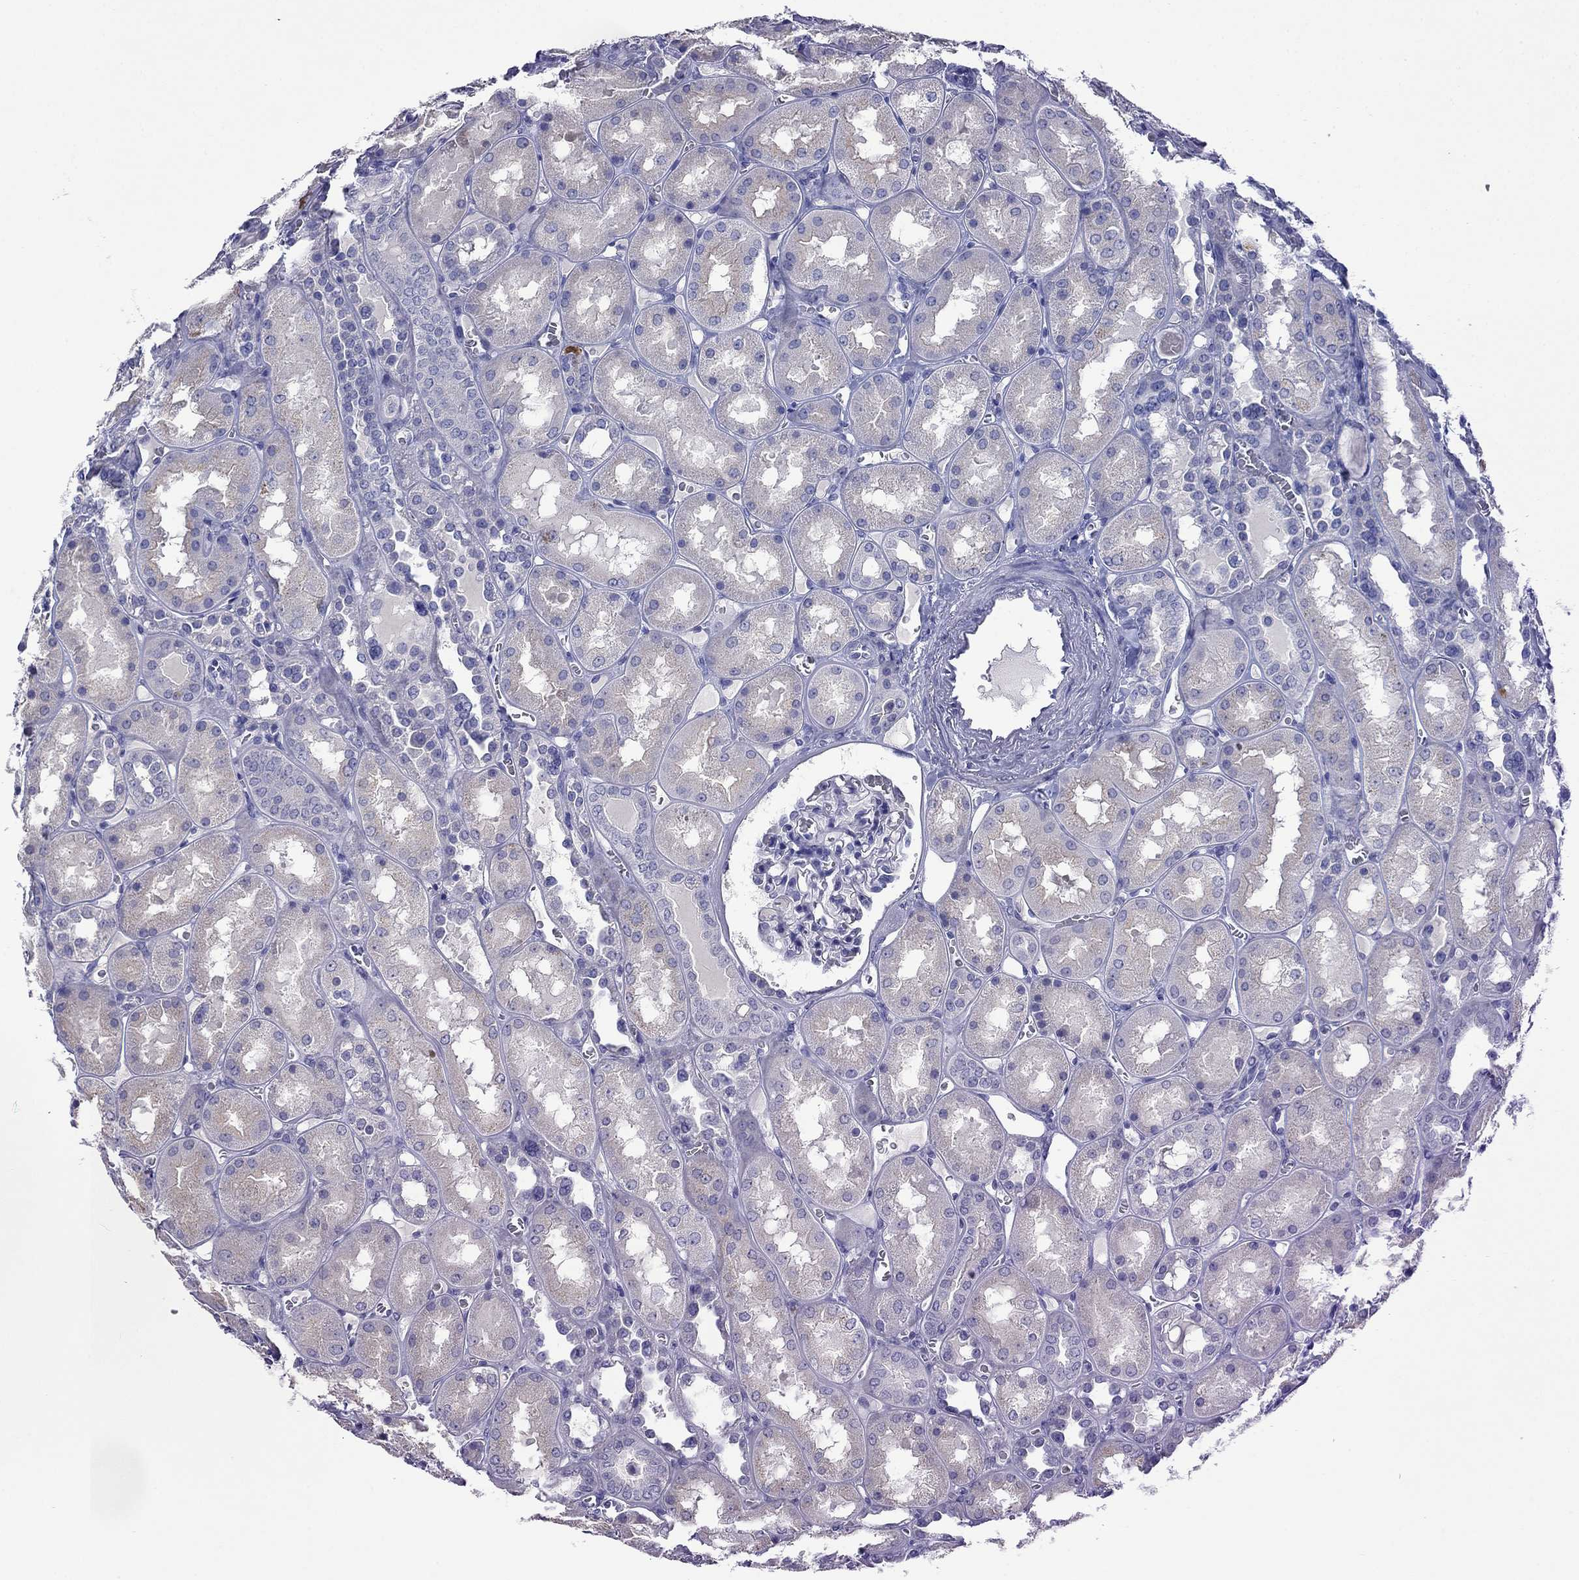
{"staining": {"intensity": "negative", "quantity": "none", "location": "none"}, "tissue": "kidney", "cell_type": "Cells in glomeruli", "image_type": "normal", "snomed": [{"axis": "morphology", "description": "Normal tissue, NOS"}, {"axis": "topography", "description": "Kidney"}], "caption": "Immunohistochemistry photomicrograph of benign kidney: human kidney stained with DAB demonstrates no significant protein staining in cells in glomeruli.", "gene": "MYO15A", "patient": {"sex": "male", "age": 73}}